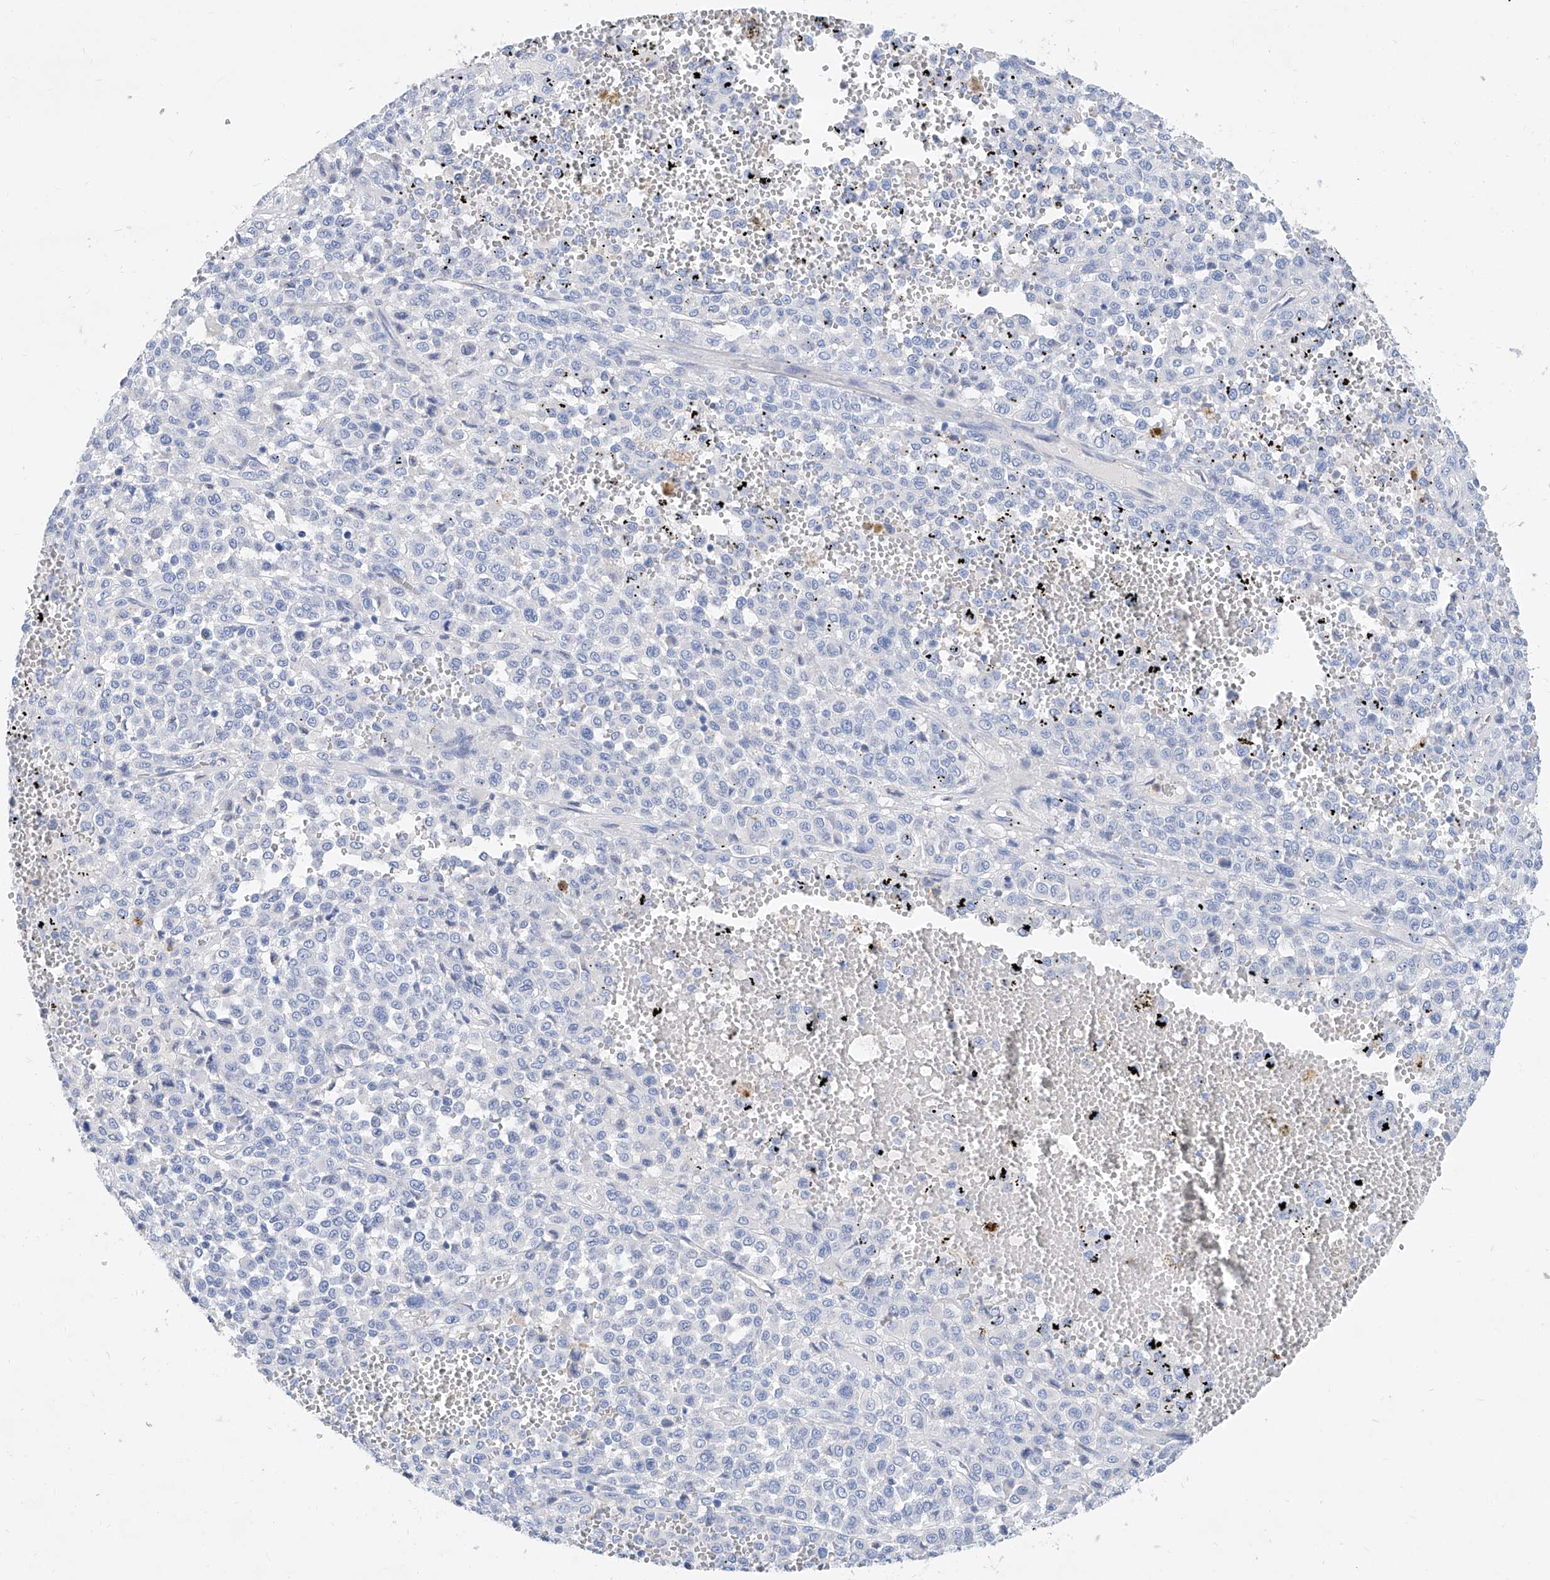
{"staining": {"intensity": "negative", "quantity": "none", "location": "none"}, "tissue": "melanoma", "cell_type": "Tumor cells", "image_type": "cancer", "snomed": [{"axis": "morphology", "description": "Malignant melanoma, Metastatic site"}, {"axis": "topography", "description": "Pancreas"}], "caption": "Human melanoma stained for a protein using immunohistochemistry shows no staining in tumor cells.", "gene": "SLC25A29", "patient": {"sex": "female", "age": 30}}